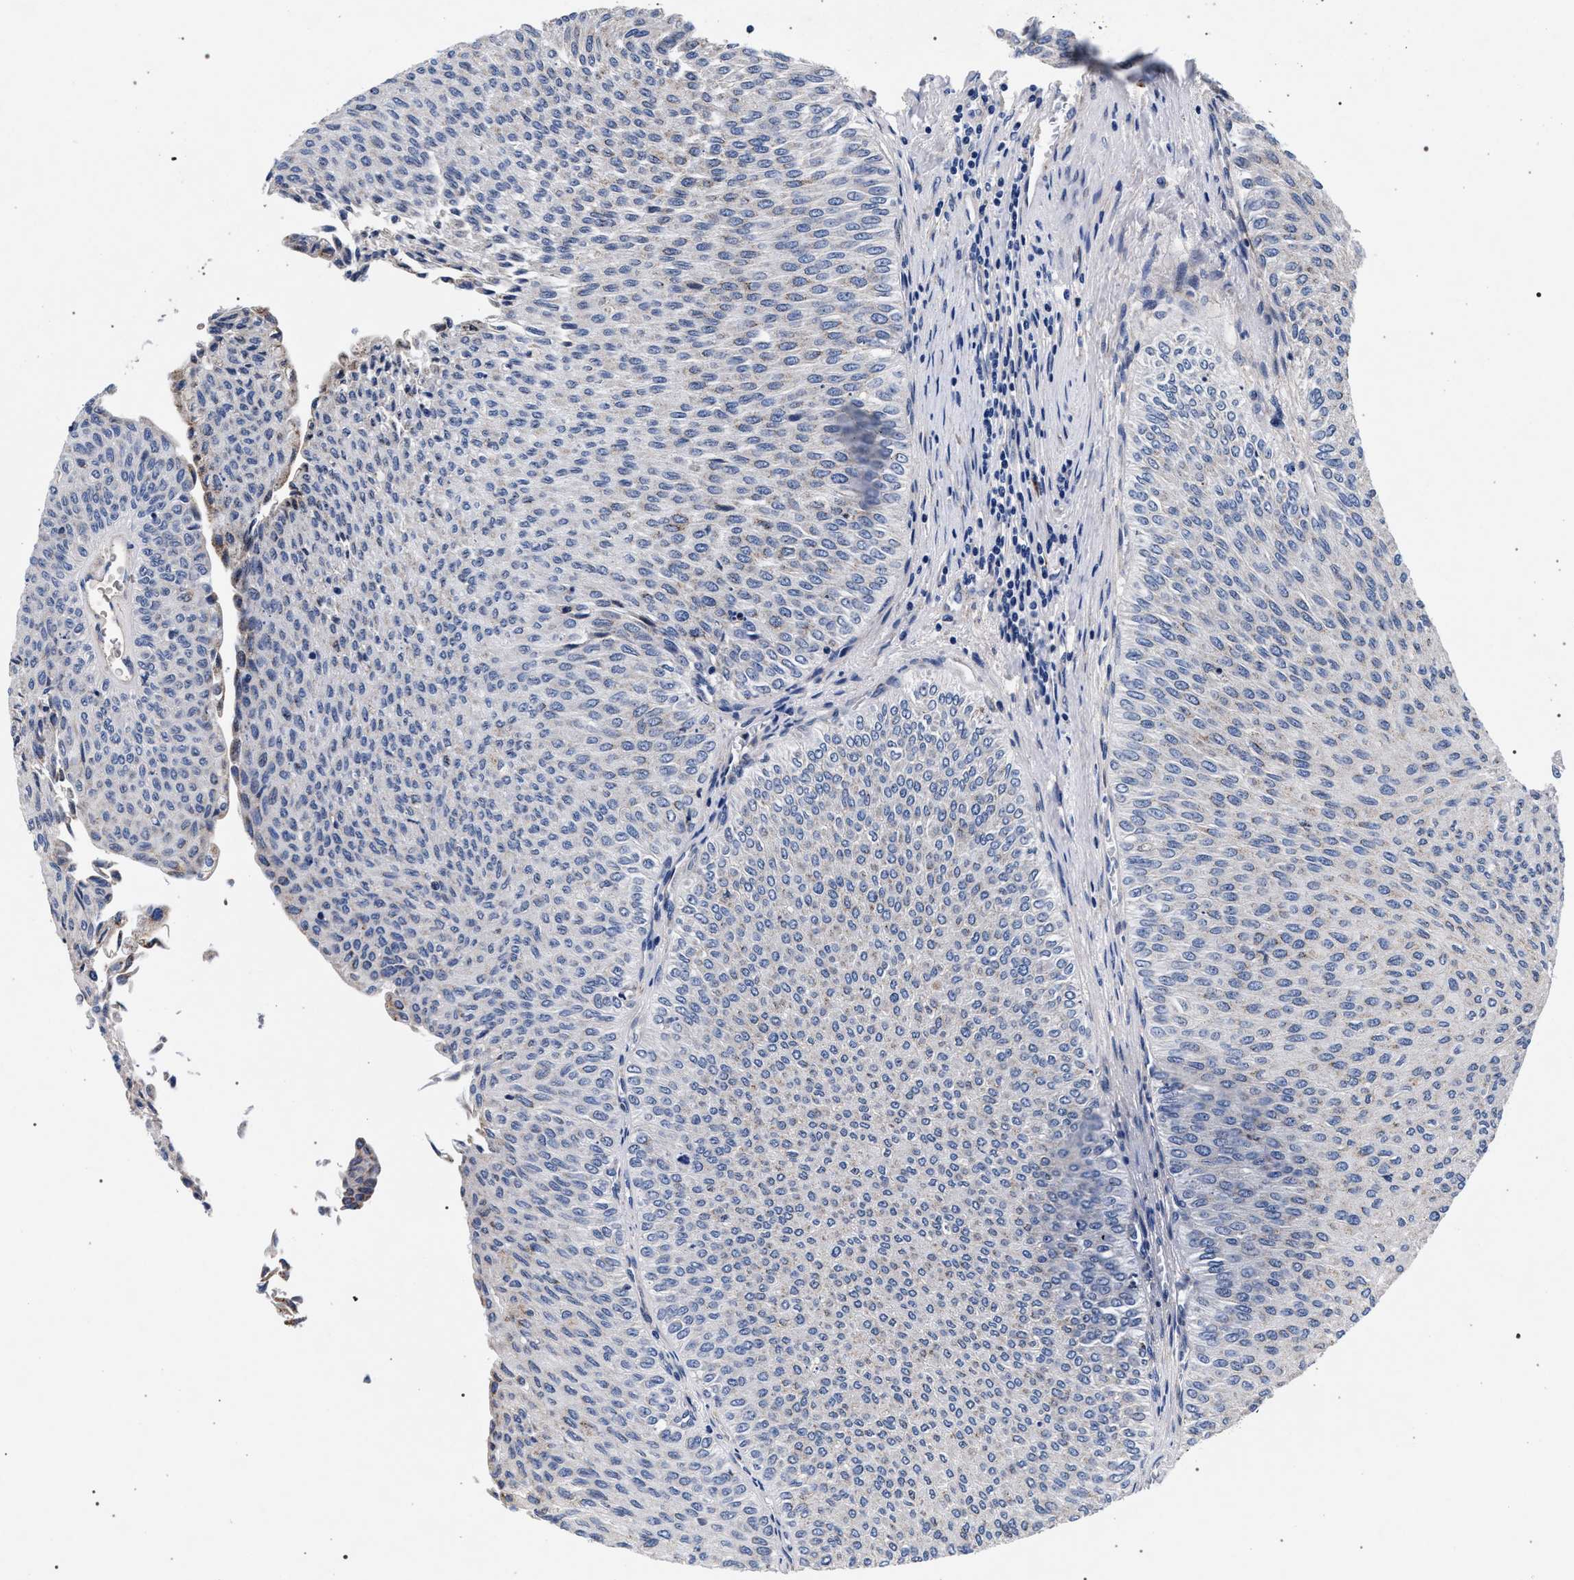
{"staining": {"intensity": "negative", "quantity": "none", "location": "none"}, "tissue": "urothelial cancer", "cell_type": "Tumor cells", "image_type": "cancer", "snomed": [{"axis": "morphology", "description": "Urothelial carcinoma, Low grade"}, {"axis": "topography", "description": "Urinary bladder"}], "caption": "Human urothelial carcinoma (low-grade) stained for a protein using IHC demonstrates no expression in tumor cells.", "gene": "ACOX1", "patient": {"sex": "male", "age": 78}}